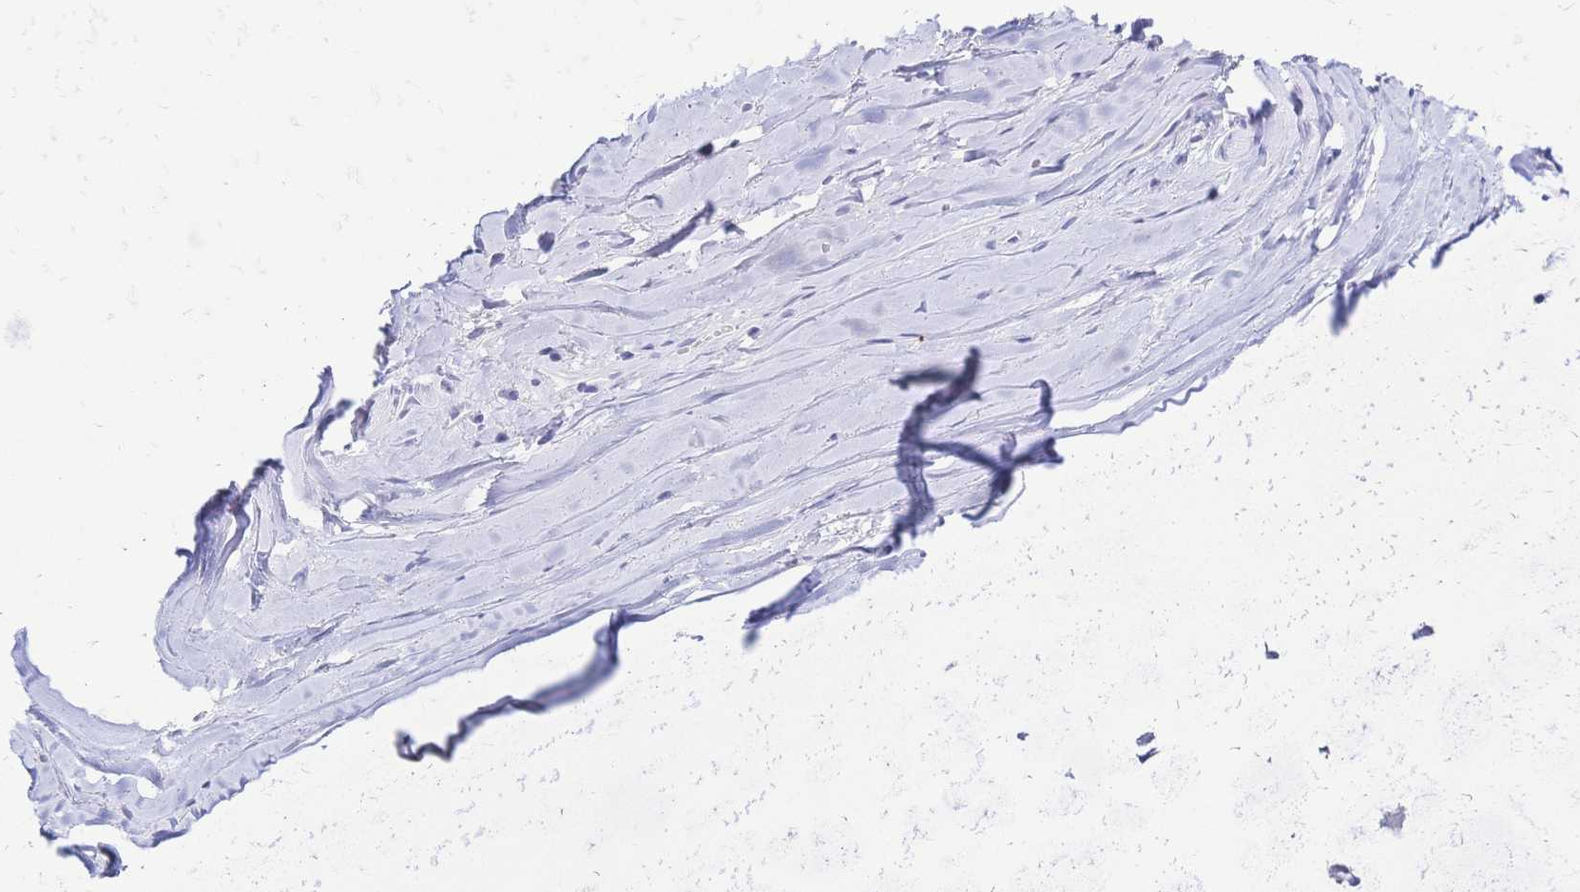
{"staining": {"intensity": "negative", "quantity": "none", "location": "none"}, "tissue": "adipose tissue", "cell_type": "Adipocytes", "image_type": "normal", "snomed": [{"axis": "morphology", "description": "Normal tissue, NOS"}, {"axis": "topography", "description": "Cartilage tissue"}, {"axis": "topography", "description": "Nasopharynx"}, {"axis": "topography", "description": "Thyroid gland"}], "caption": "The IHC image has no significant staining in adipocytes of adipose tissue. The staining was performed using DAB (3,3'-diaminobenzidine) to visualize the protein expression in brown, while the nuclei were stained in blue with hematoxylin (Magnification: 20x).", "gene": "FA2H", "patient": {"sex": "male", "age": 63}}